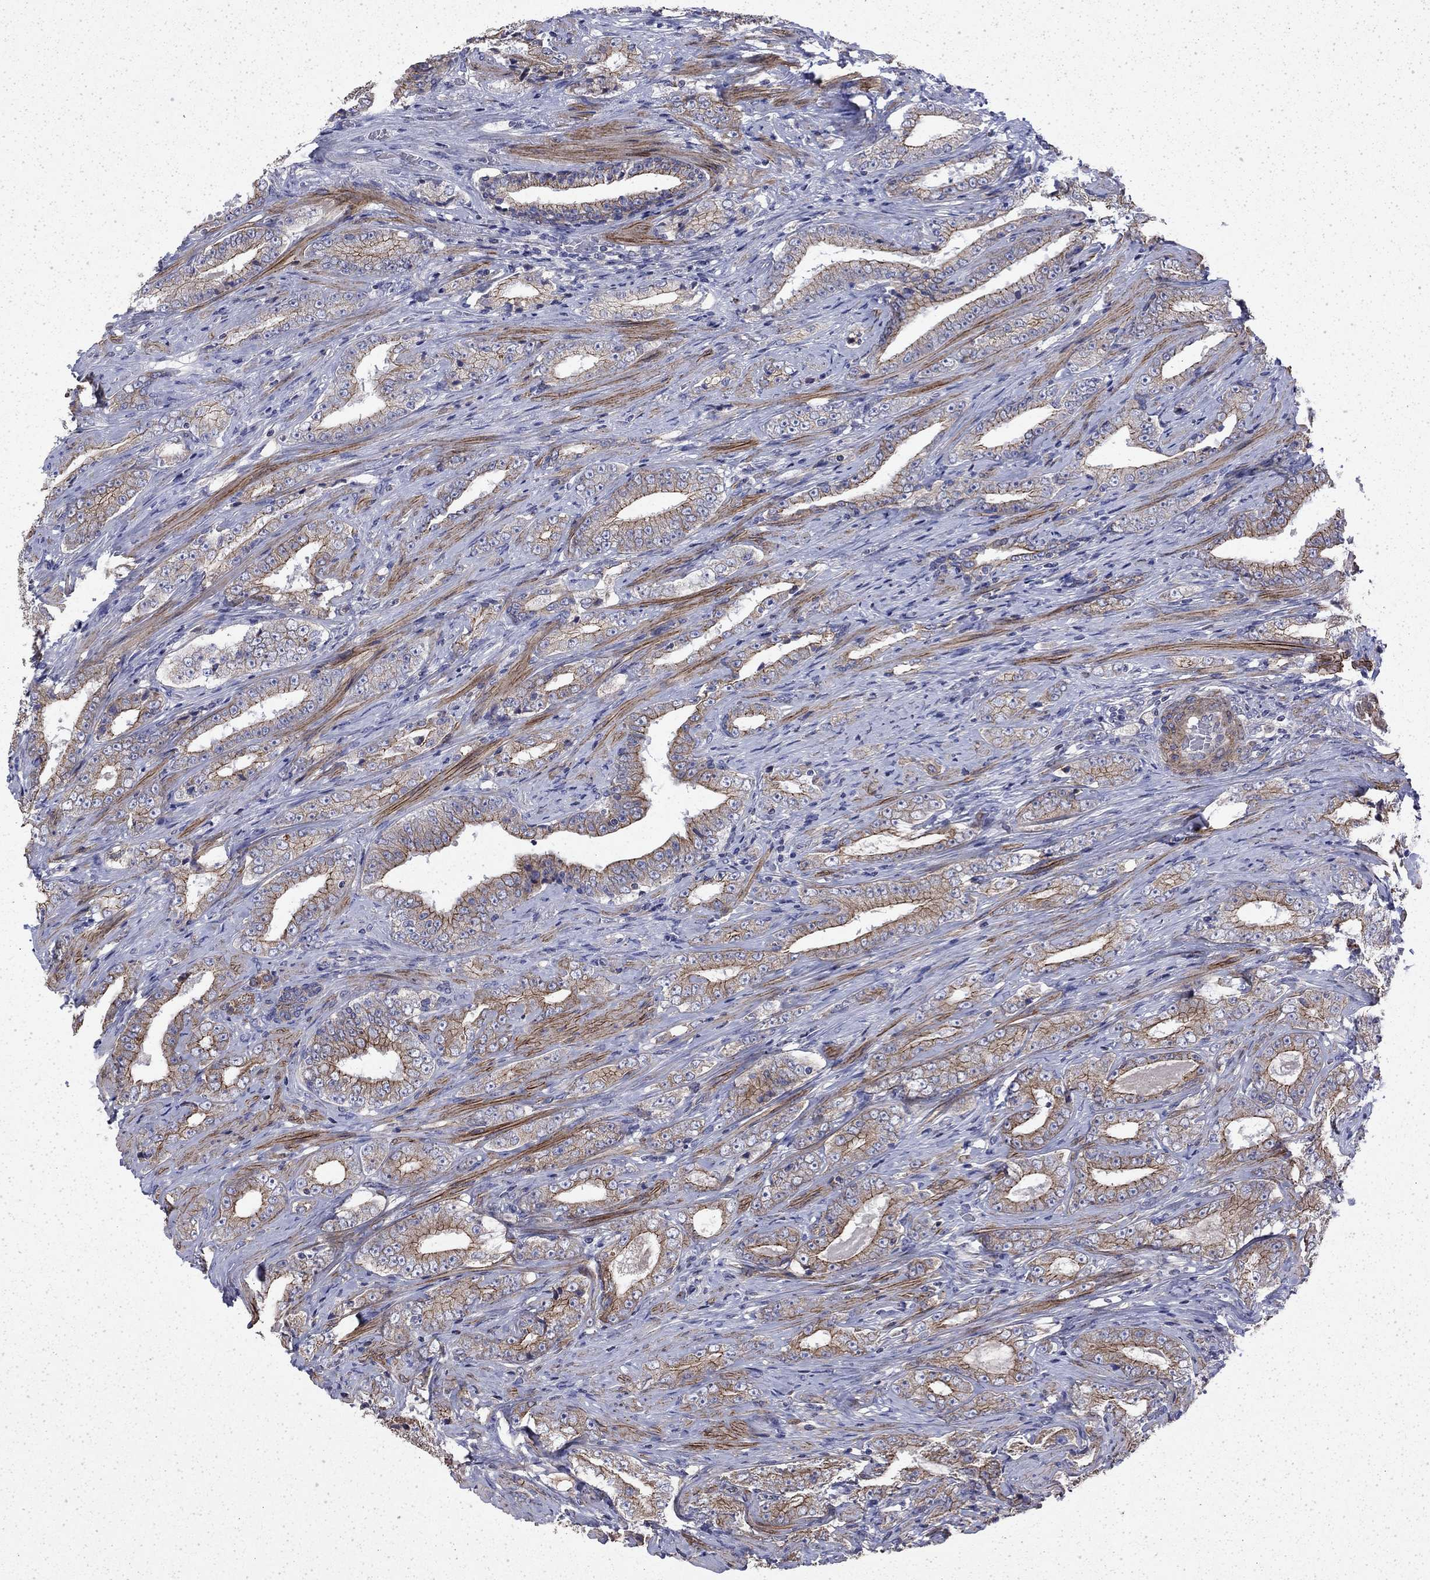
{"staining": {"intensity": "strong", "quantity": "<25%", "location": "cytoplasmic/membranous"}, "tissue": "prostate cancer", "cell_type": "Tumor cells", "image_type": "cancer", "snomed": [{"axis": "morphology", "description": "Adenocarcinoma, Low grade"}, {"axis": "topography", "description": "Prostate and seminal vesicle, NOS"}], "caption": "Tumor cells exhibit medium levels of strong cytoplasmic/membranous positivity in about <25% of cells in human adenocarcinoma (low-grade) (prostate).", "gene": "DTNA", "patient": {"sex": "male", "age": 61}}